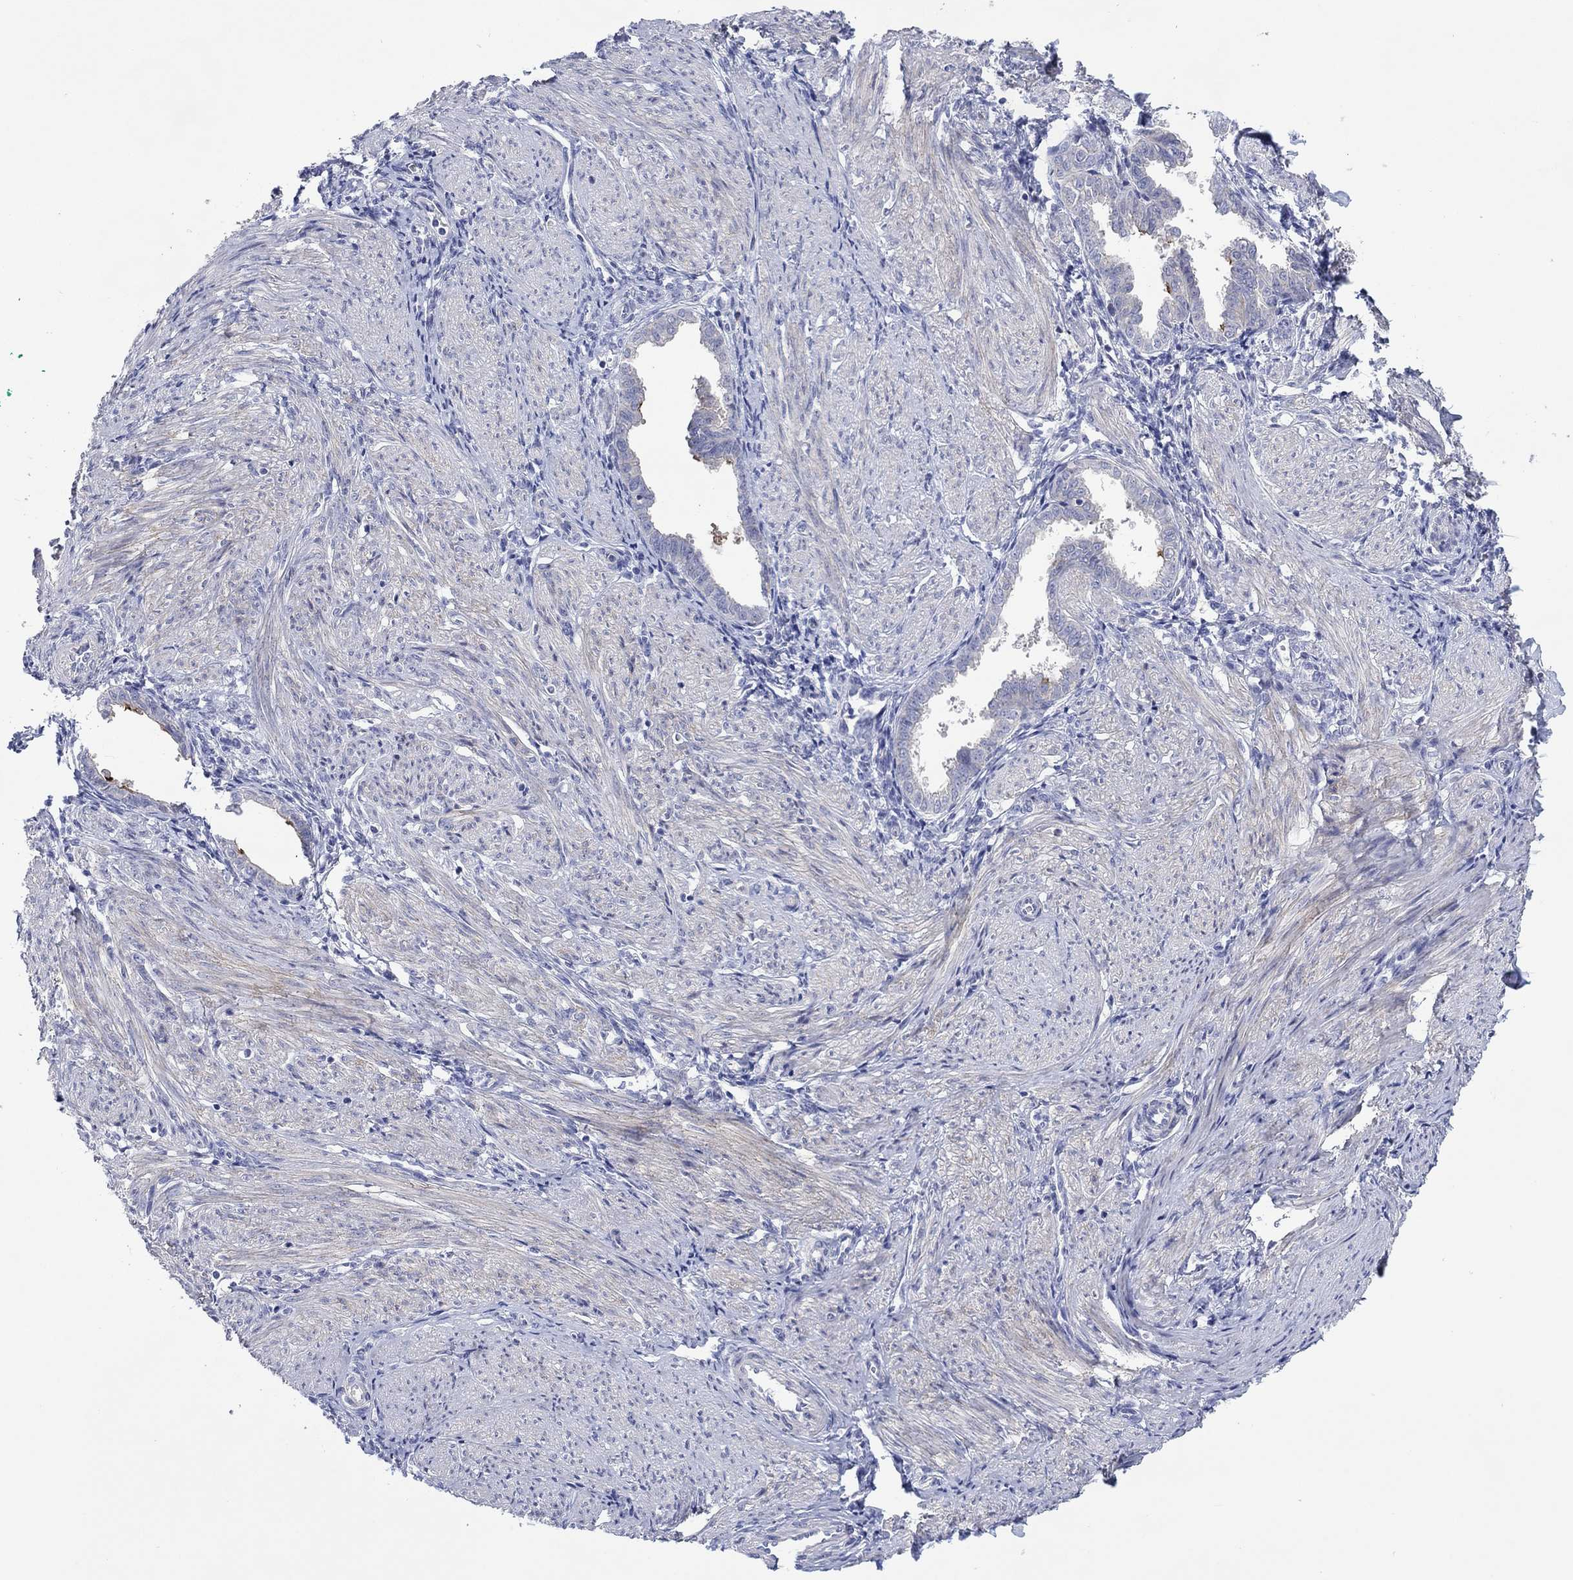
{"staining": {"intensity": "negative", "quantity": "none", "location": "none"}, "tissue": "endometrium", "cell_type": "Cells in endometrial stroma", "image_type": "normal", "snomed": [{"axis": "morphology", "description": "Normal tissue, NOS"}, {"axis": "topography", "description": "Endometrium"}], "caption": "The micrograph demonstrates no staining of cells in endometrial stroma in unremarkable endometrium.", "gene": "TPRN", "patient": {"sex": "female", "age": 37}}